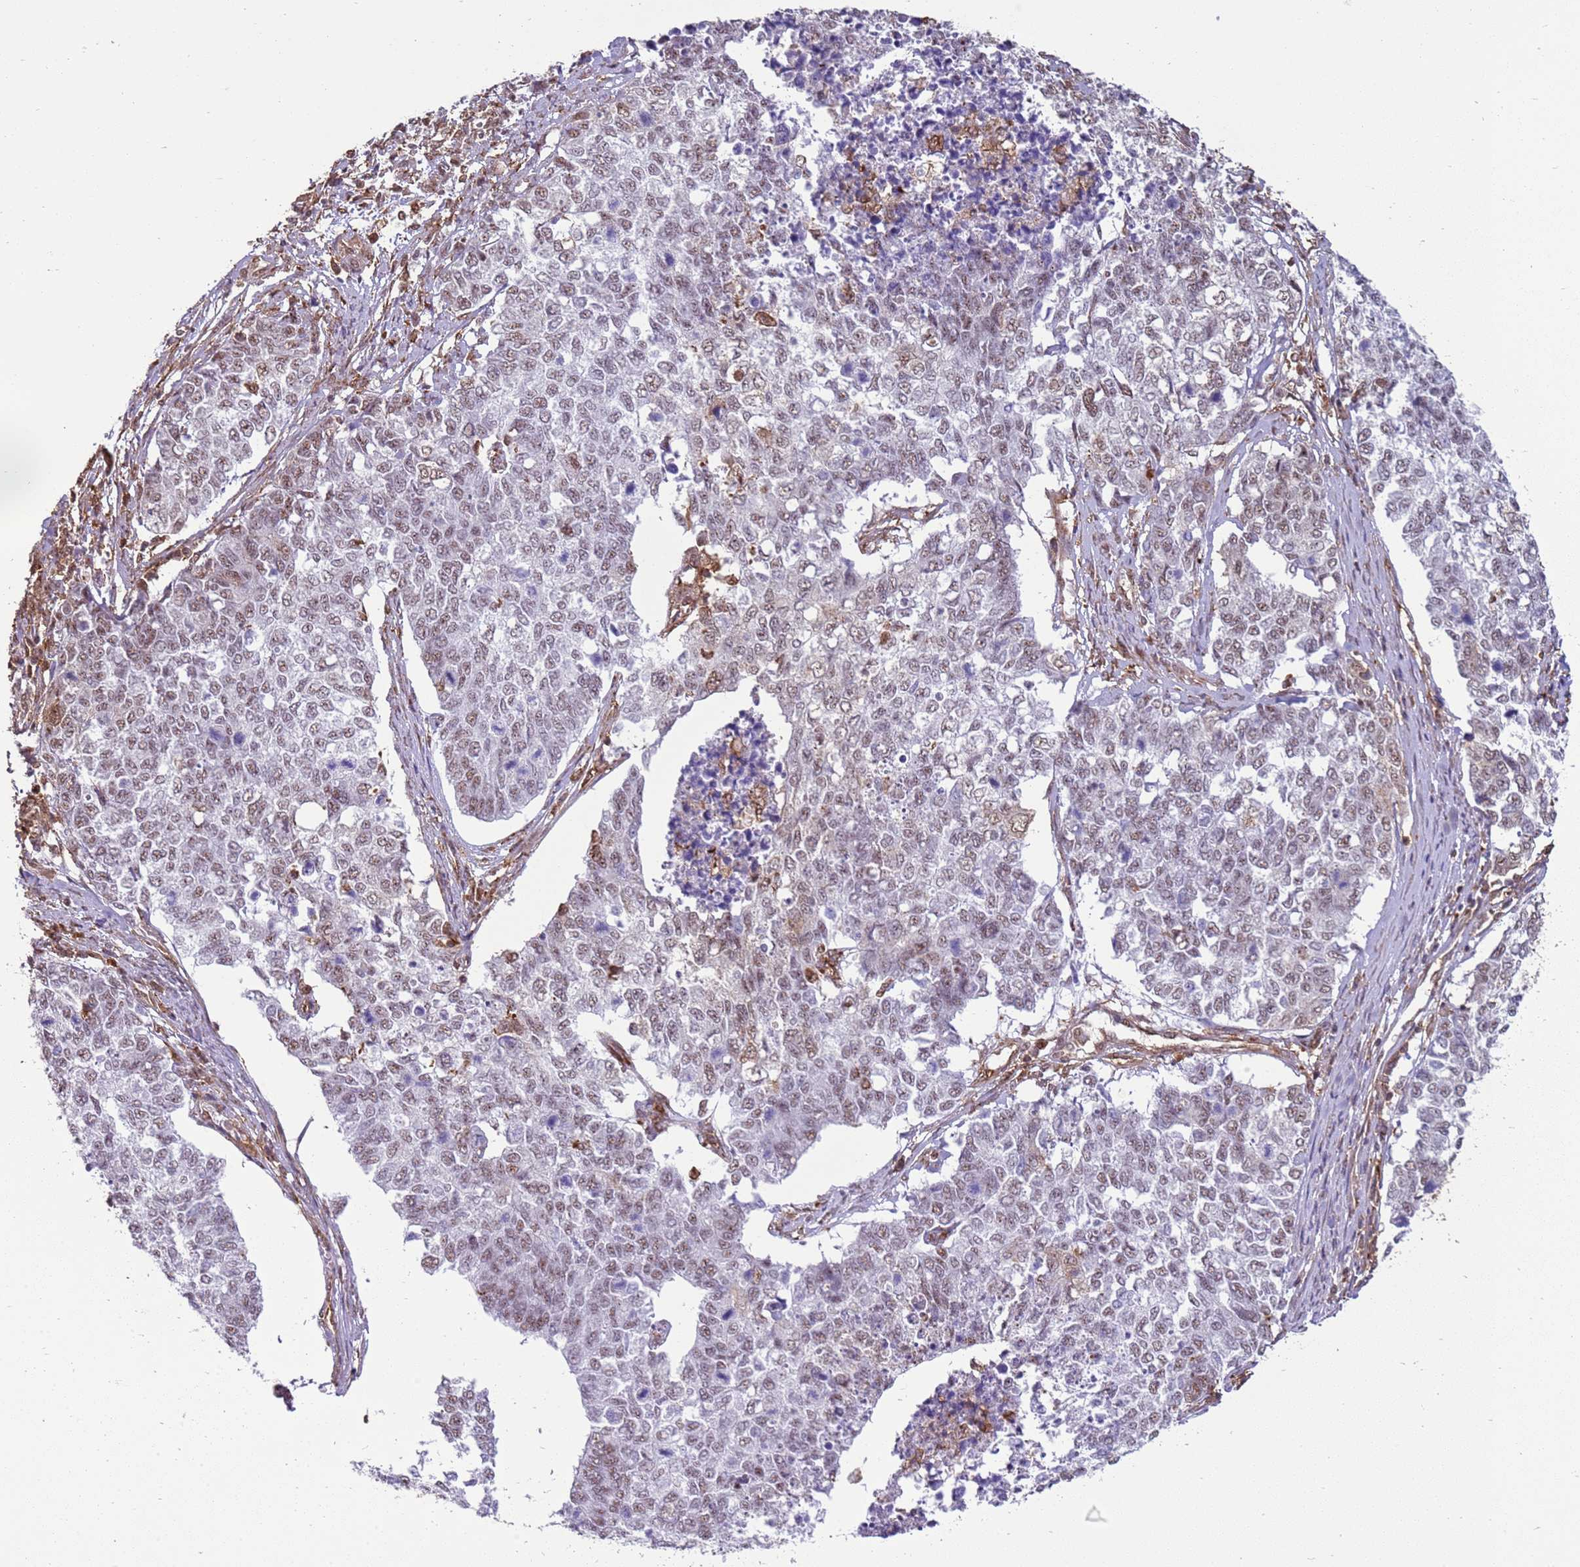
{"staining": {"intensity": "weak", "quantity": "25%-75%", "location": "nuclear"}, "tissue": "cervical cancer", "cell_type": "Tumor cells", "image_type": "cancer", "snomed": [{"axis": "morphology", "description": "Squamous cell carcinoma, NOS"}, {"axis": "topography", "description": "Cervix"}], "caption": "Protein expression analysis of cervical cancer shows weak nuclear staining in approximately 25%-75% of tumor cells.", "gene": "GABRE", "patient": {"sex": "female", "age": 63}}